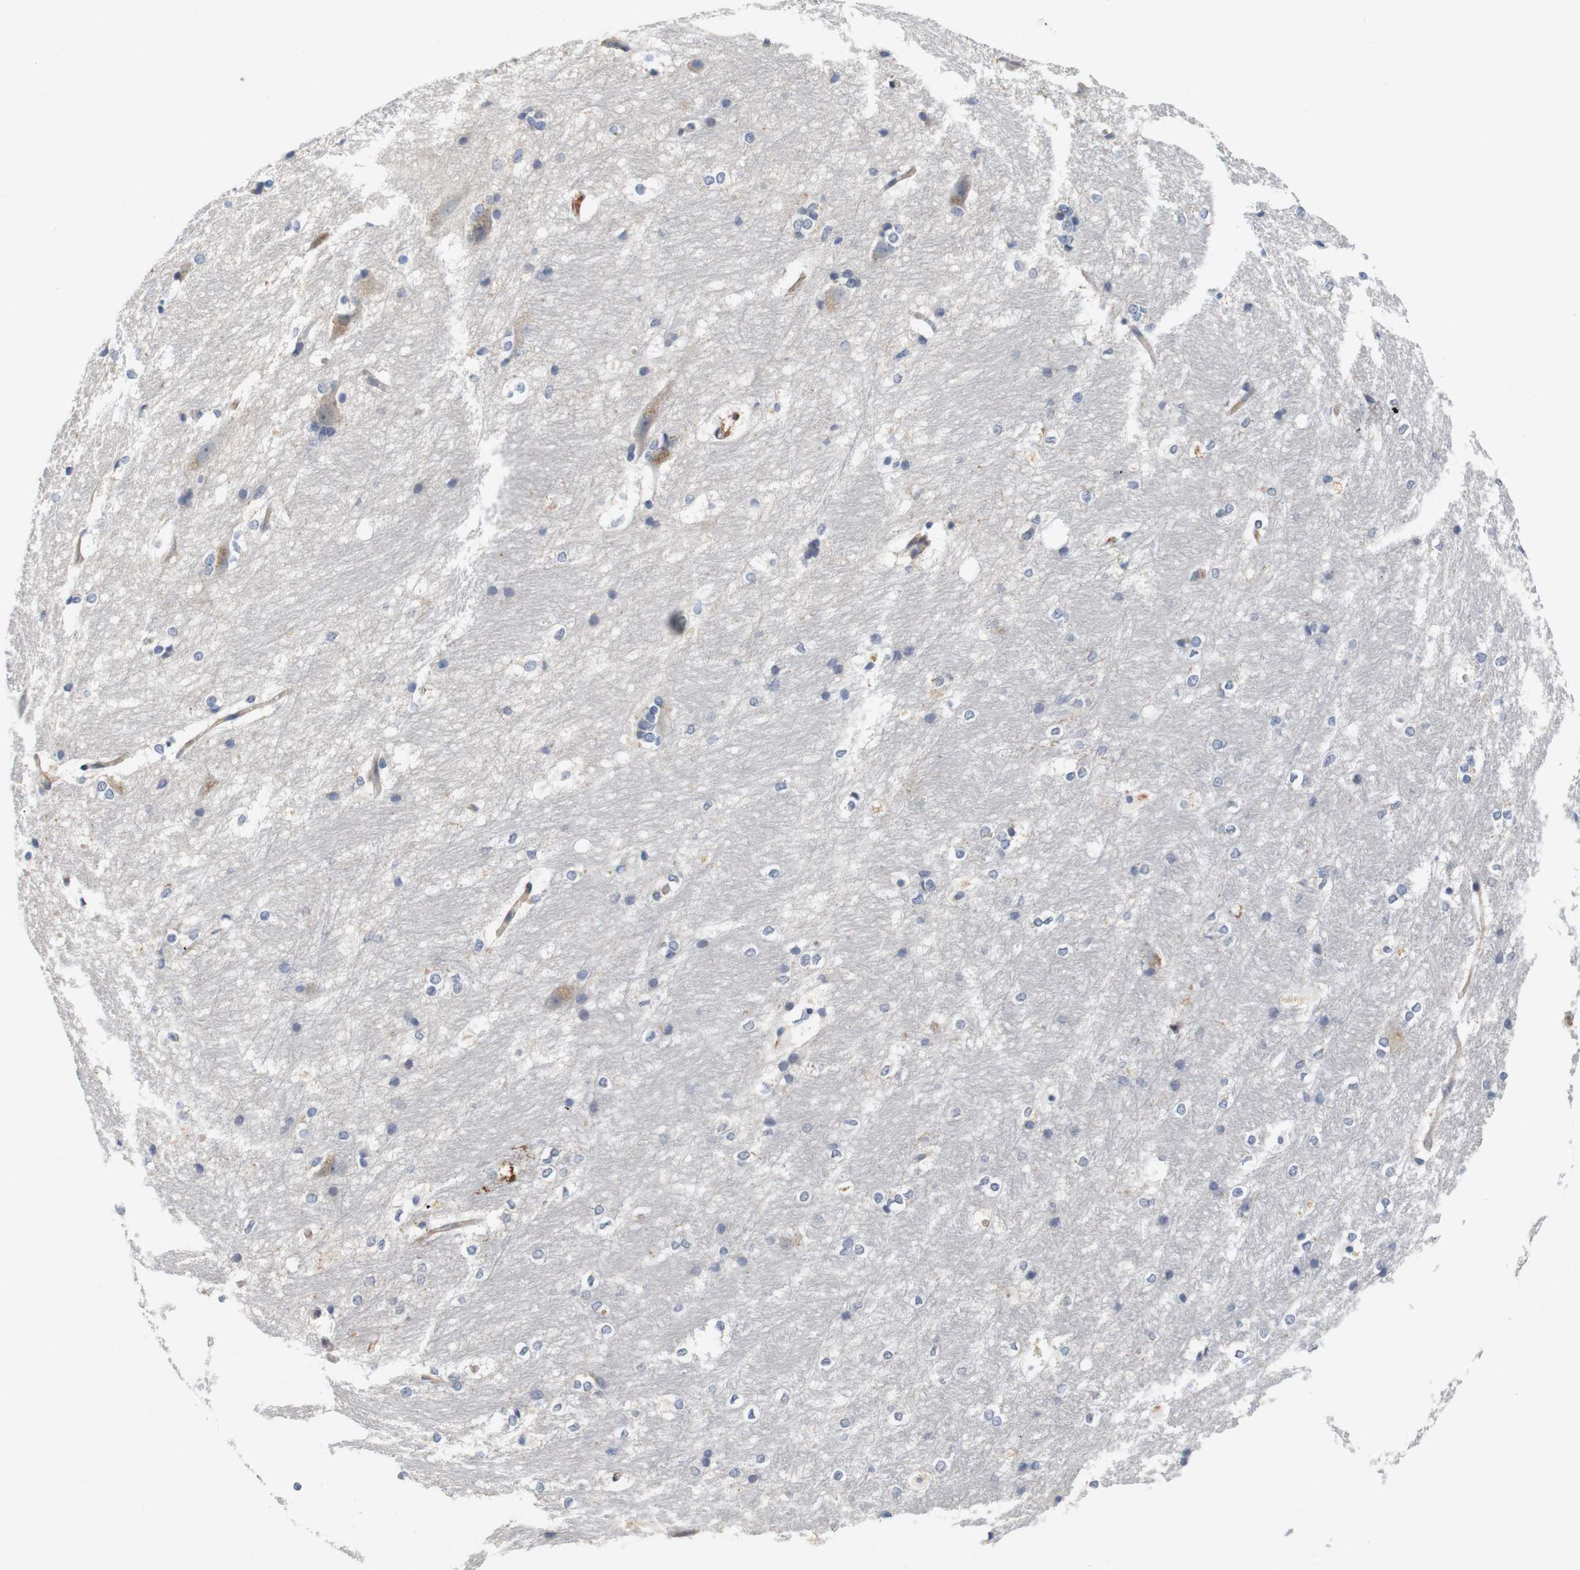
{"staining": {"intensity": "moderate", "quantity": "<25%", "location": "cytoplasmic/membranous"}, "tissue": "hippocampus", "cell_type": "Glial cells", "image_type": "normal", "snomed": [{"axis": "morphology", "description": "Normal tissue, NOS"}, {"axis": "topography", "description": "Hippocampus"}], "caption": "DAB (3,3'-diaminobenzidine) immunohistochemical staining of unremarkable human hippocampus exhibits moderate cytoplasmic/membranous protein expression in approximately <25% of glial cells. (IHC, brightfield microscopy, high magnification).", "gene": "CYB561", "patient": {"sex": "female", "age": 19}}